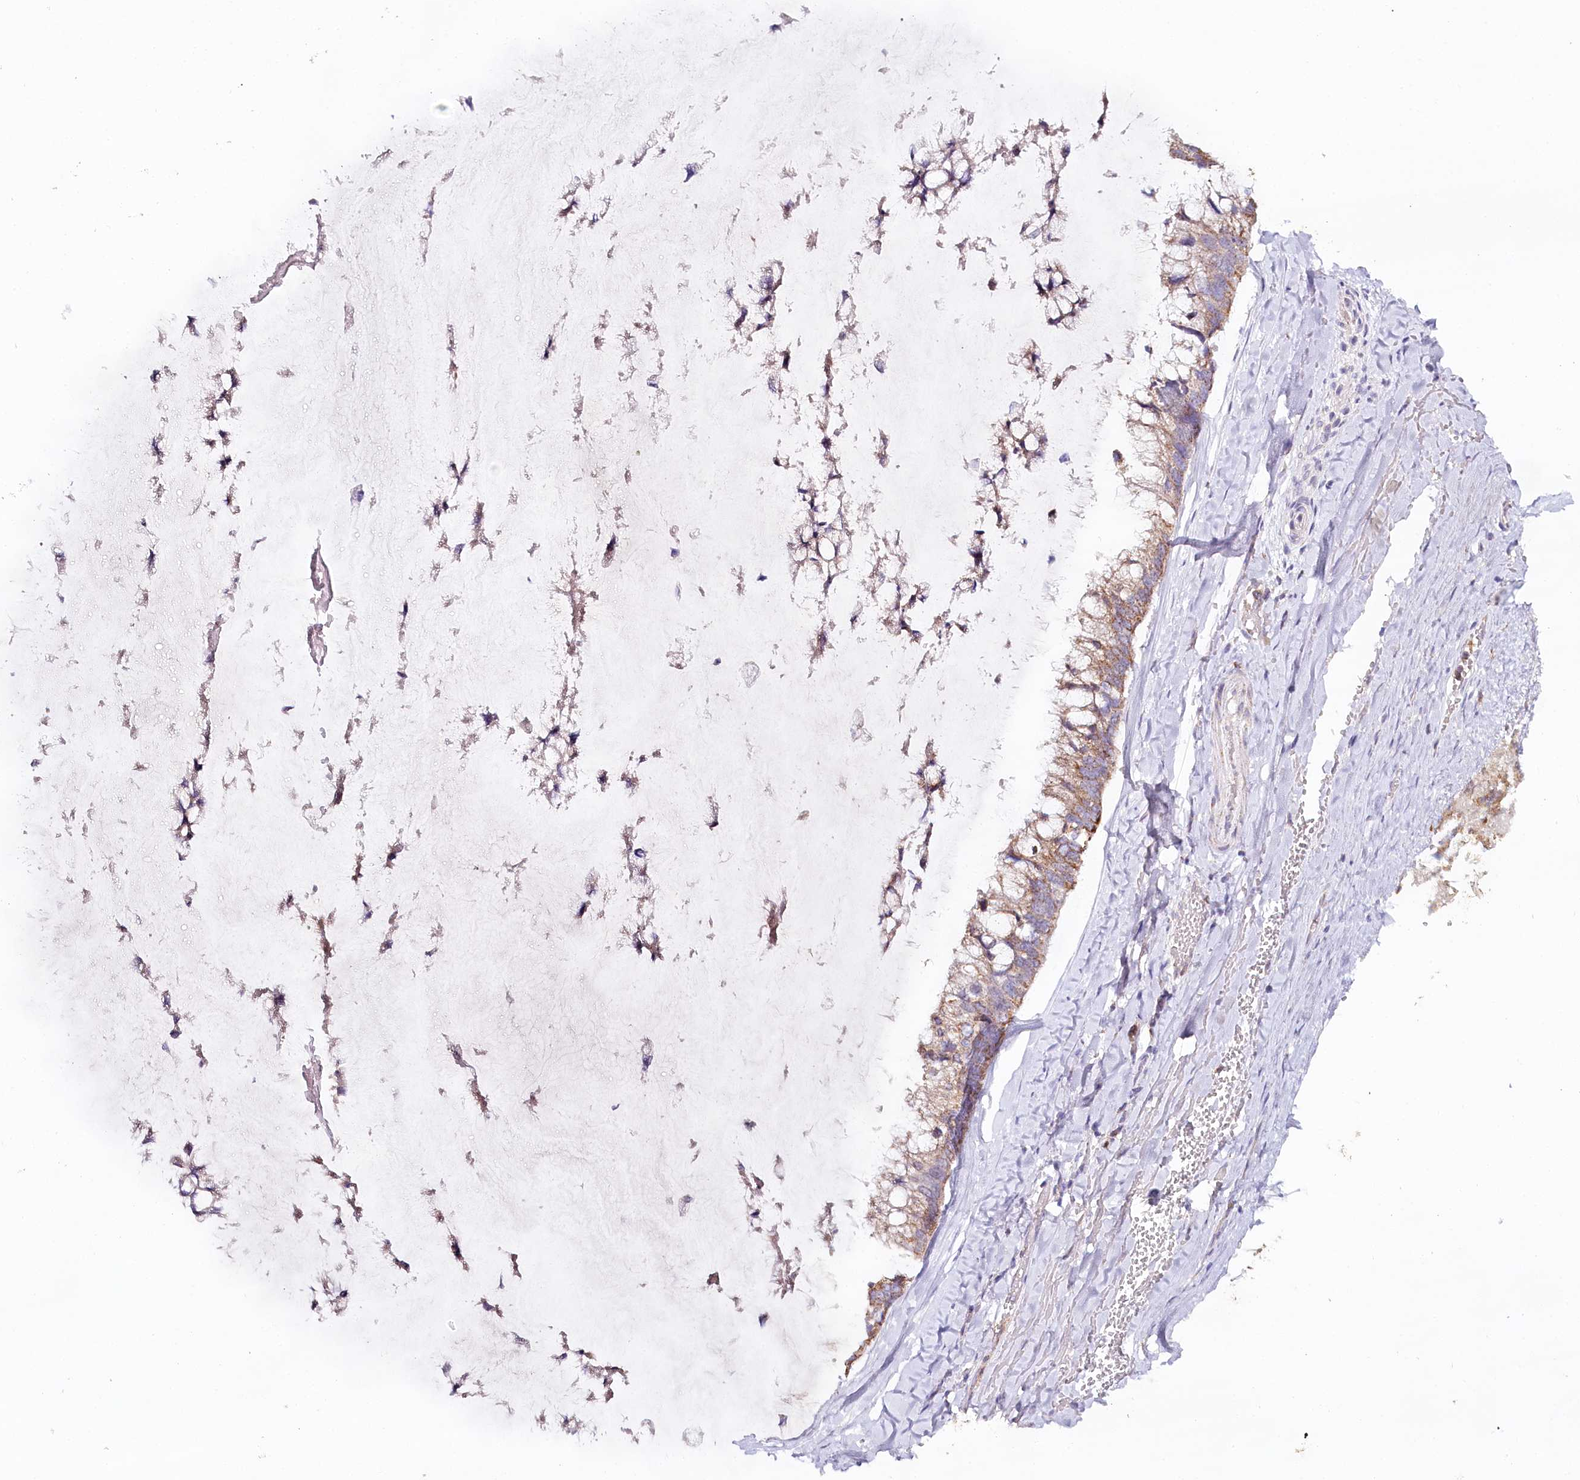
{"staining": {"intensity": "weak", "quantity": "25%-75%", "location": "cytoplasmic/membranous"}, "tissue": "ovarian cancer", "cell_type": "Tumor cells", "image_type": "cancer", "snomed": [{"axis": "morphology", "description": "Cystadenocarcinoma, mucinous, NOS"}, {"axis": "topography", "description": "Ovary"}], "caption": "Ovarian mucinous cystadenocarcinoma was stained to show a protein in brown. There is low levels of weak cytoplasmic/membranous positivity in approximately 25%-75% of tumor cells.", "gene": "MMP25", "patient": {"sex": "female", "age": 39}}